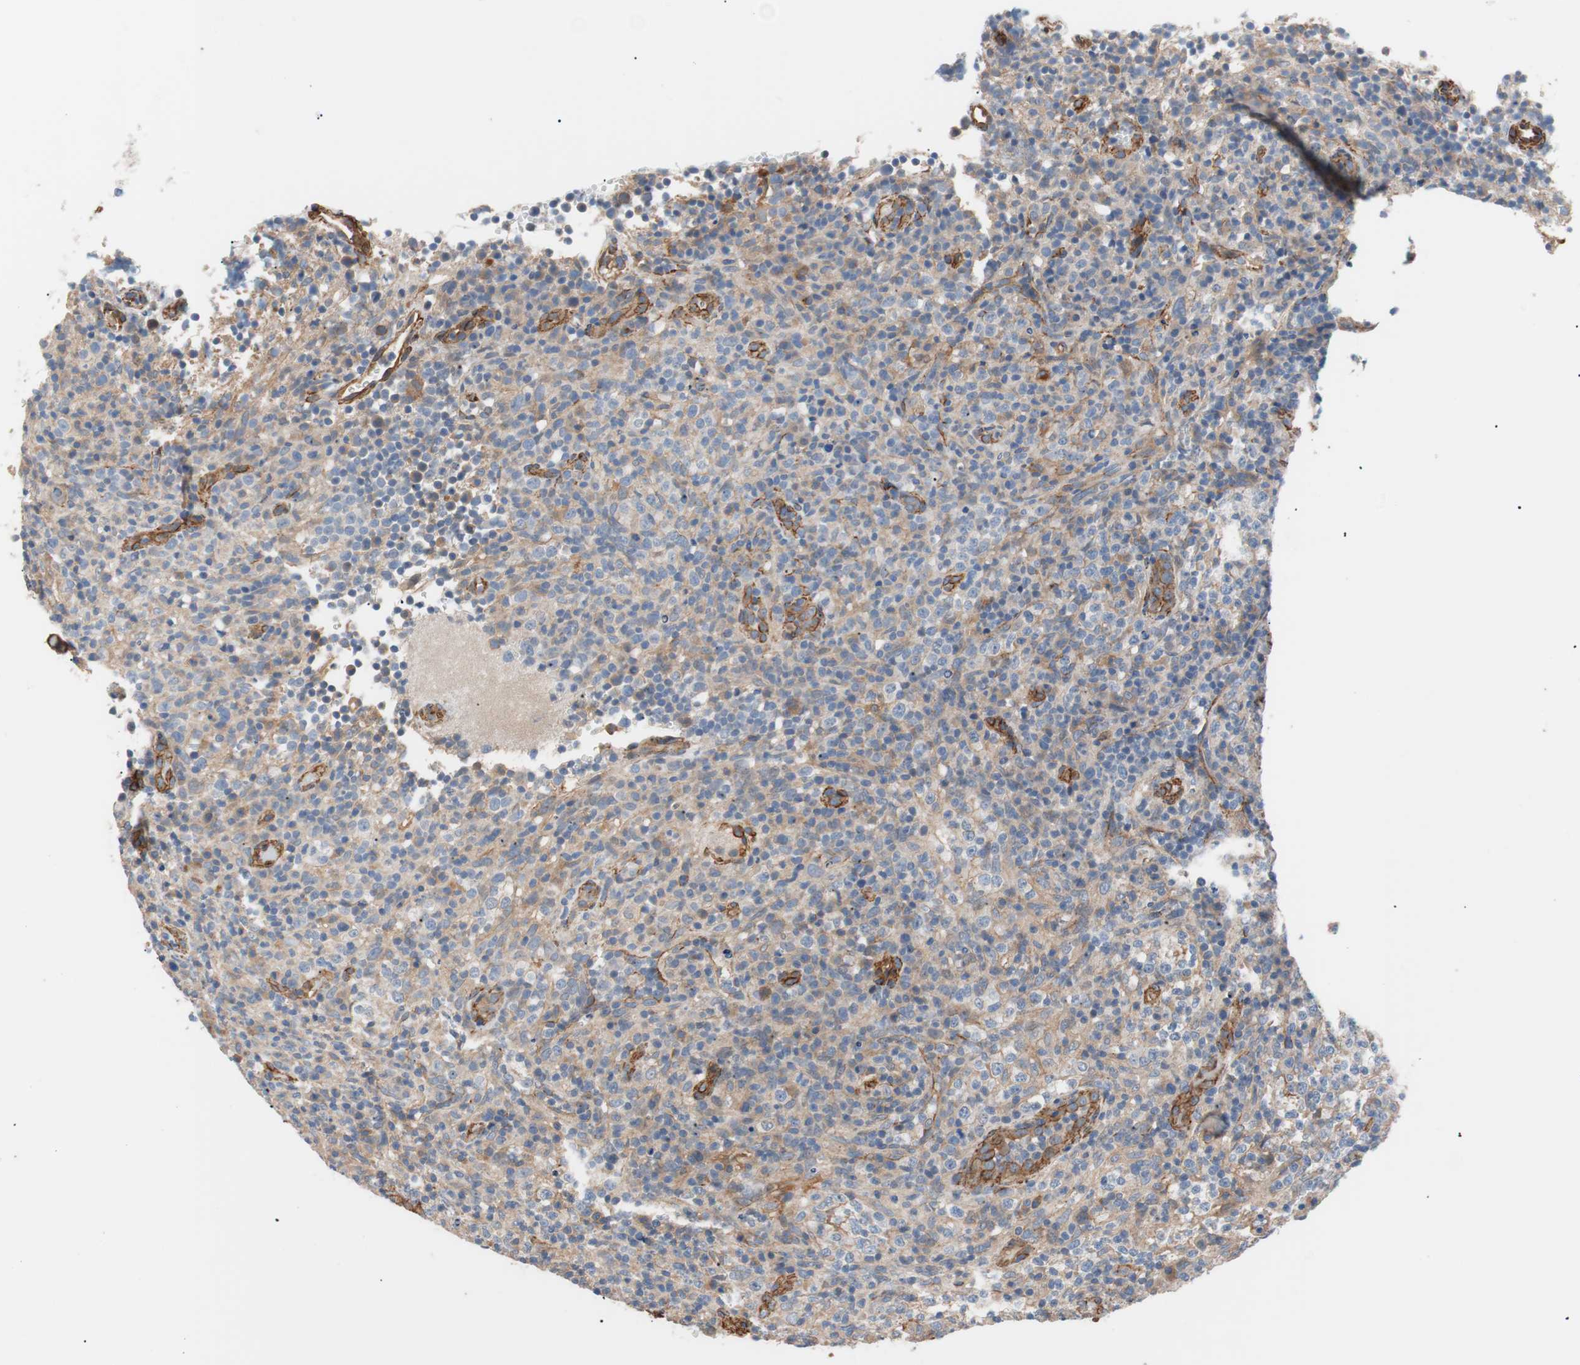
{"staining": {"intensity": "negative", "quantity": "none", "location": "none"}, "tissue": "lymphoma", "cell_type": "Tumor cells", "image_type": "cancer", "snomed": [{"axis": "morphology", "description": "Malignant lymphoma, non-Hodgkin's type, High grade"}, {"axis": "topography", "description": "Lymph node"}], "caption": "Image shows no protein expression in tumor cells of lymphoma tissue. (DAB immunohistochemistry (IHC), high magnification).", "gene": "SPINT1", "patient": {"sex": "female", "age": 76}}